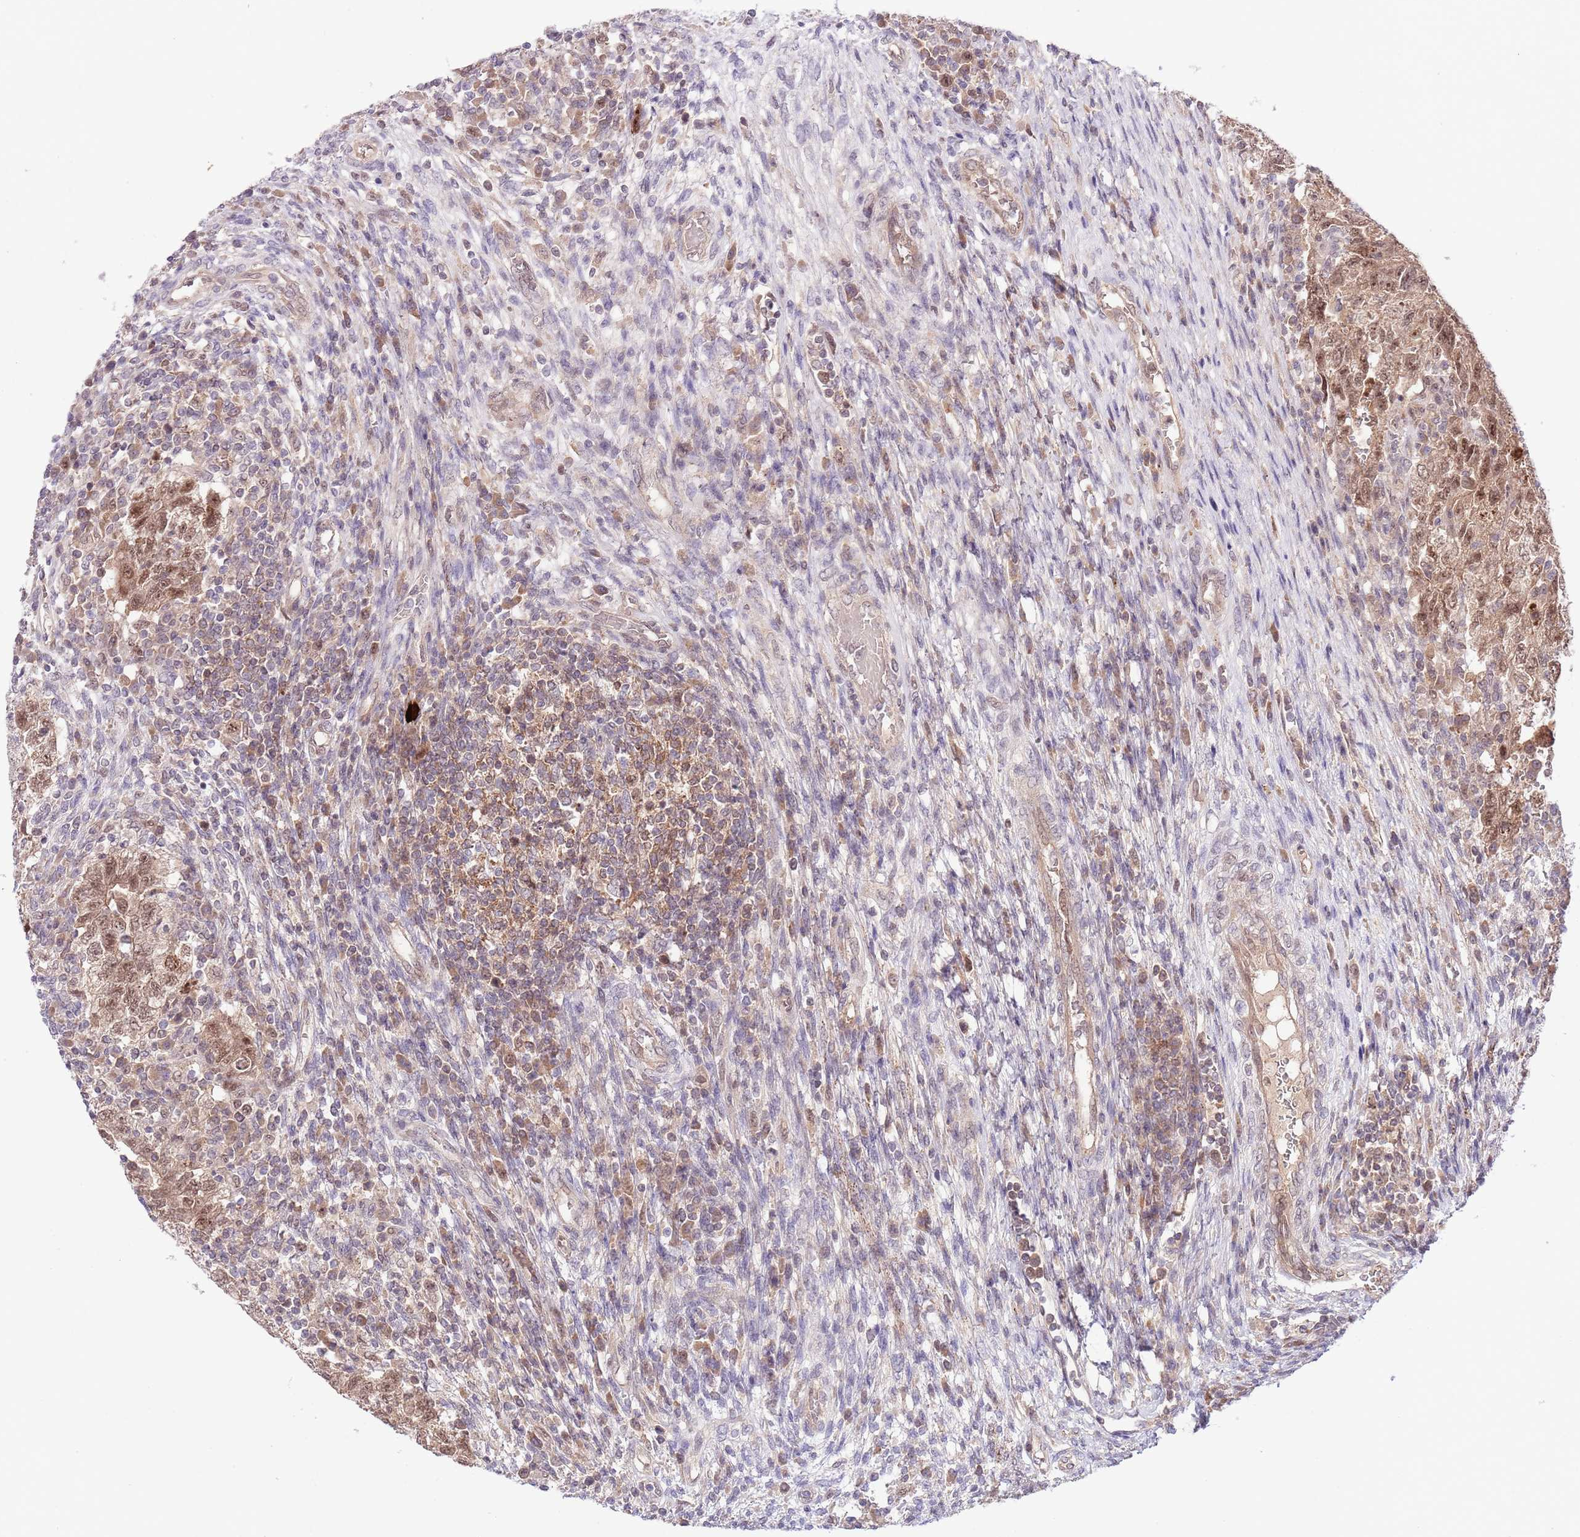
{"staining": {"intensity": "moderate", "quantity": ">75%", "location": "cytoplasmic/membranous,nuclear"}, "tissue": "testis cancer", "cell_type": "Tumor cells", "image_type": "cancer", "snomed": [{"axis": "morphology", "description": "Carcinoma, Embryonal, NOS"}, {"axis": "topography", "description": "Testis"}], "caption": "Immunohistochemical staining of human testis embryonal carcinoma displays moderate cytoplasmic/membranous and nuclear protein positivity in about >75% of tumor cells.", "gene": "CHD1", "patient": {"sex": "male", "age": 26}}